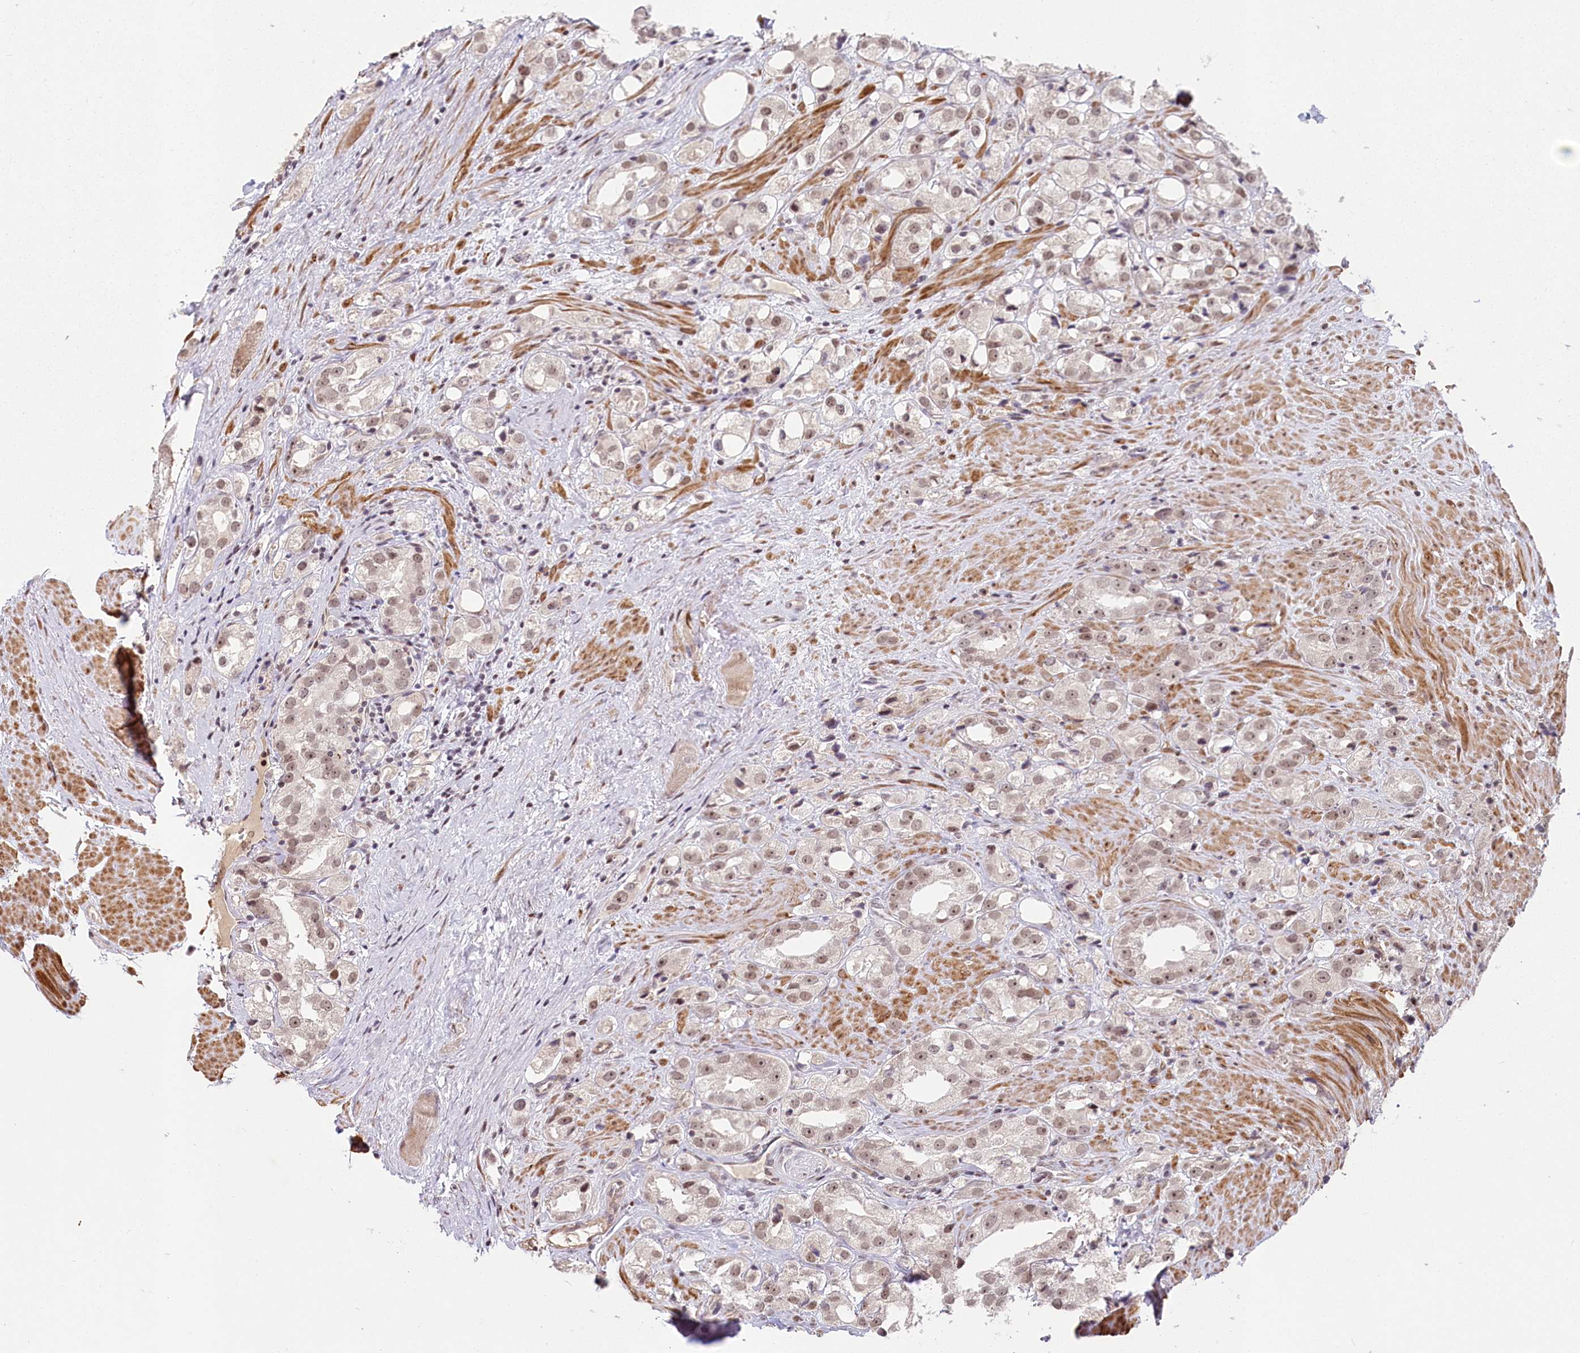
{"staining": {"intensity": "weak", "quantity": ">75%", "location": "nuclear"}, "tissue": "prostate cancer", "cell_type": "Tumor cells", "image_type": "cancer", "snomed": [{"axis": "morphology", "description": "Adenocarcinoma, NOS"}, {"axis": "topography", "description": "Prostate"}], "caption": "Protein expression analysis of human adenocarcinoma (prostate) reveals weak nuclear expression in about >75% of tumor cells. (Brightfield microscopy of DAB IHC at high magnification).", "gene": "FAM204A", "patient": {"sex": "male", "age": 79}}